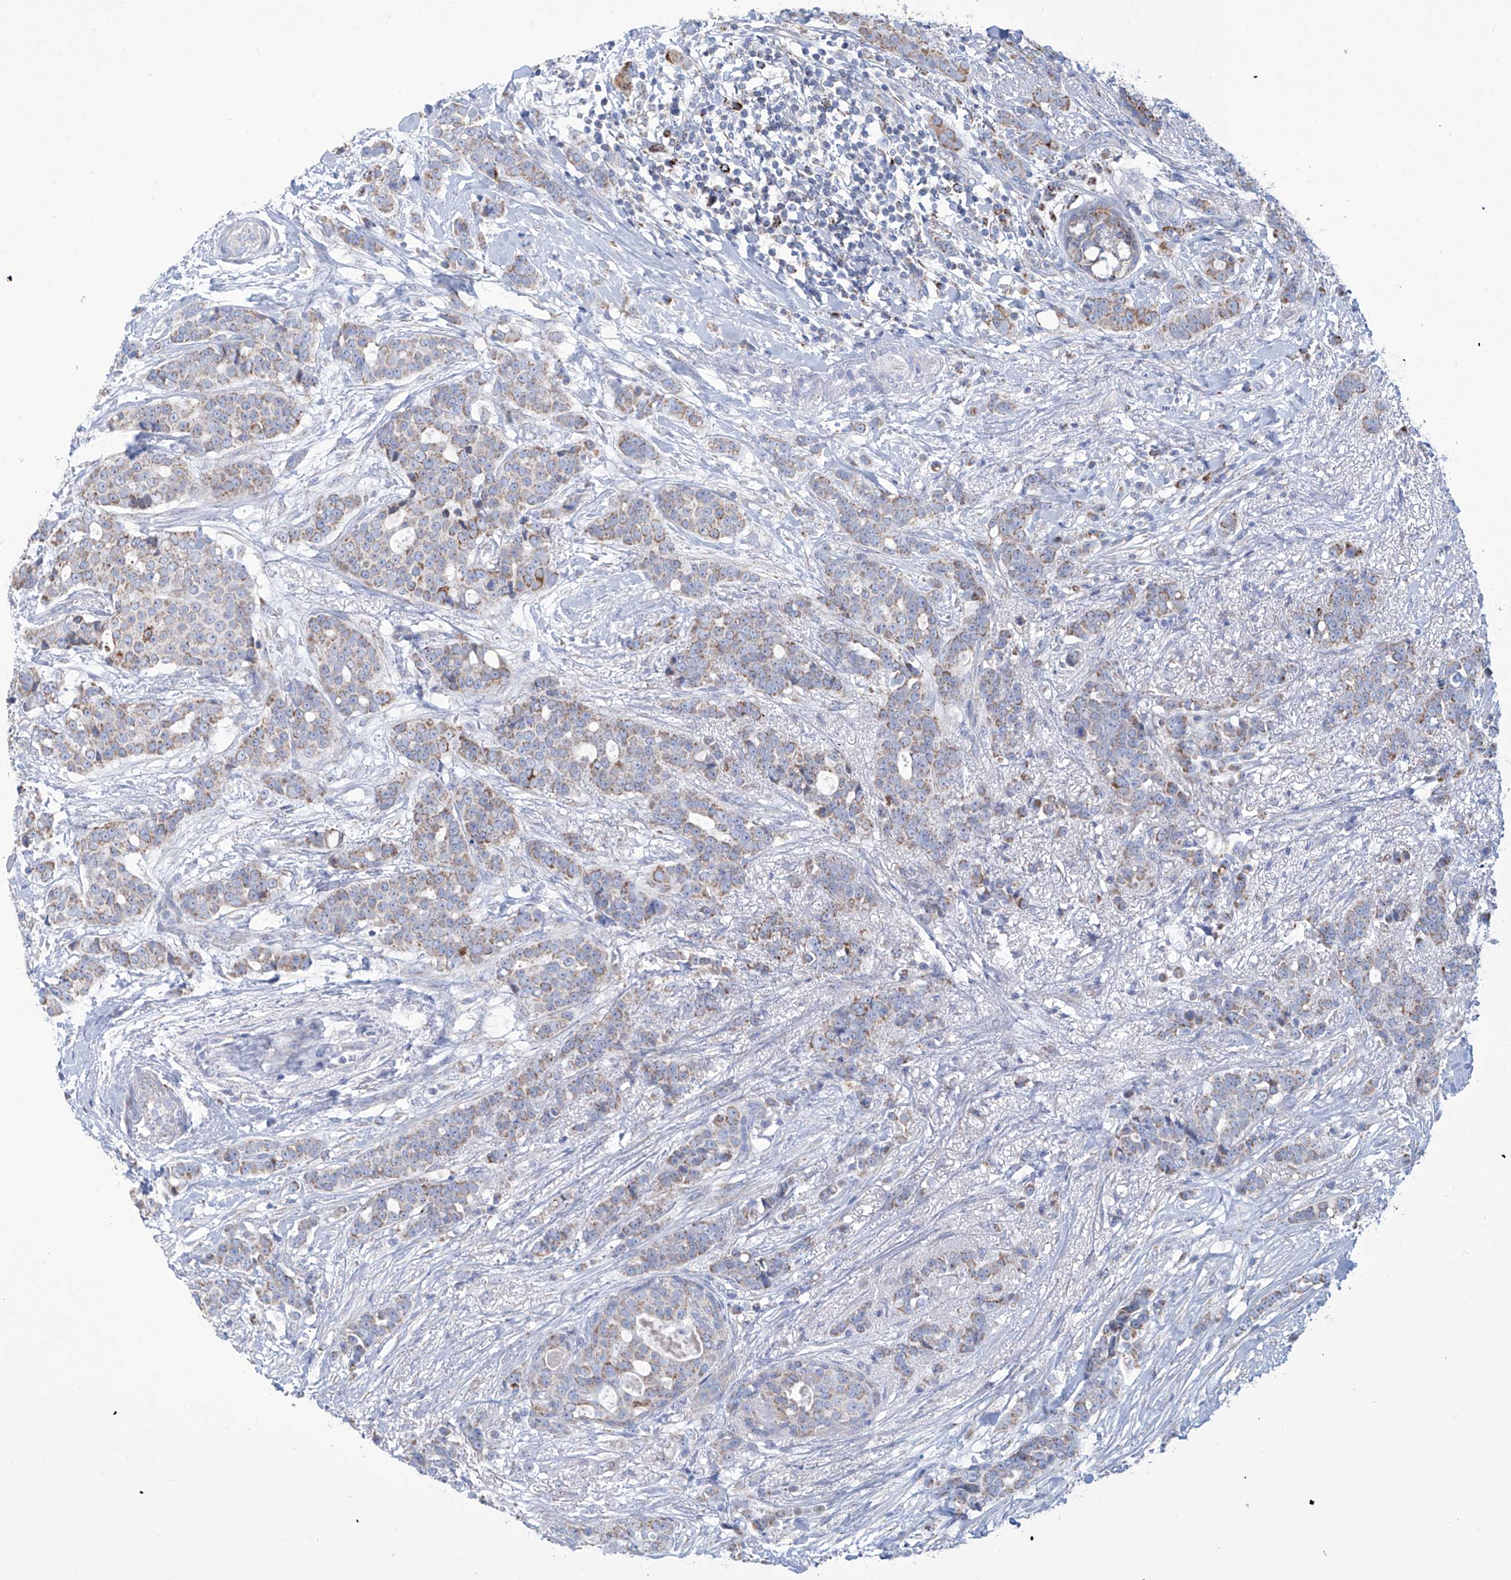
{"staining": {"intensity": "moderate", "quantity": "25%-75%", "location": "cytoplasmic/membranous"}, "tissue": "breast cancer", "cell_type": "Tumor cells", "image_type": "cancer", "snomed": [{"axis": "morphology", "description": "Lobular carcinoma"}, {"axis": "topography", "description": "Breast"}], "caption": "This histopathology image exhibits IHC staining of breast cancer (lobular carcinoma), with medium moderate cytoplasmic/membranous staining in about 25%-75% of tumor cells.", "gene": "ALDH6A1", "patient": {"sex": "female", "age": 51}}